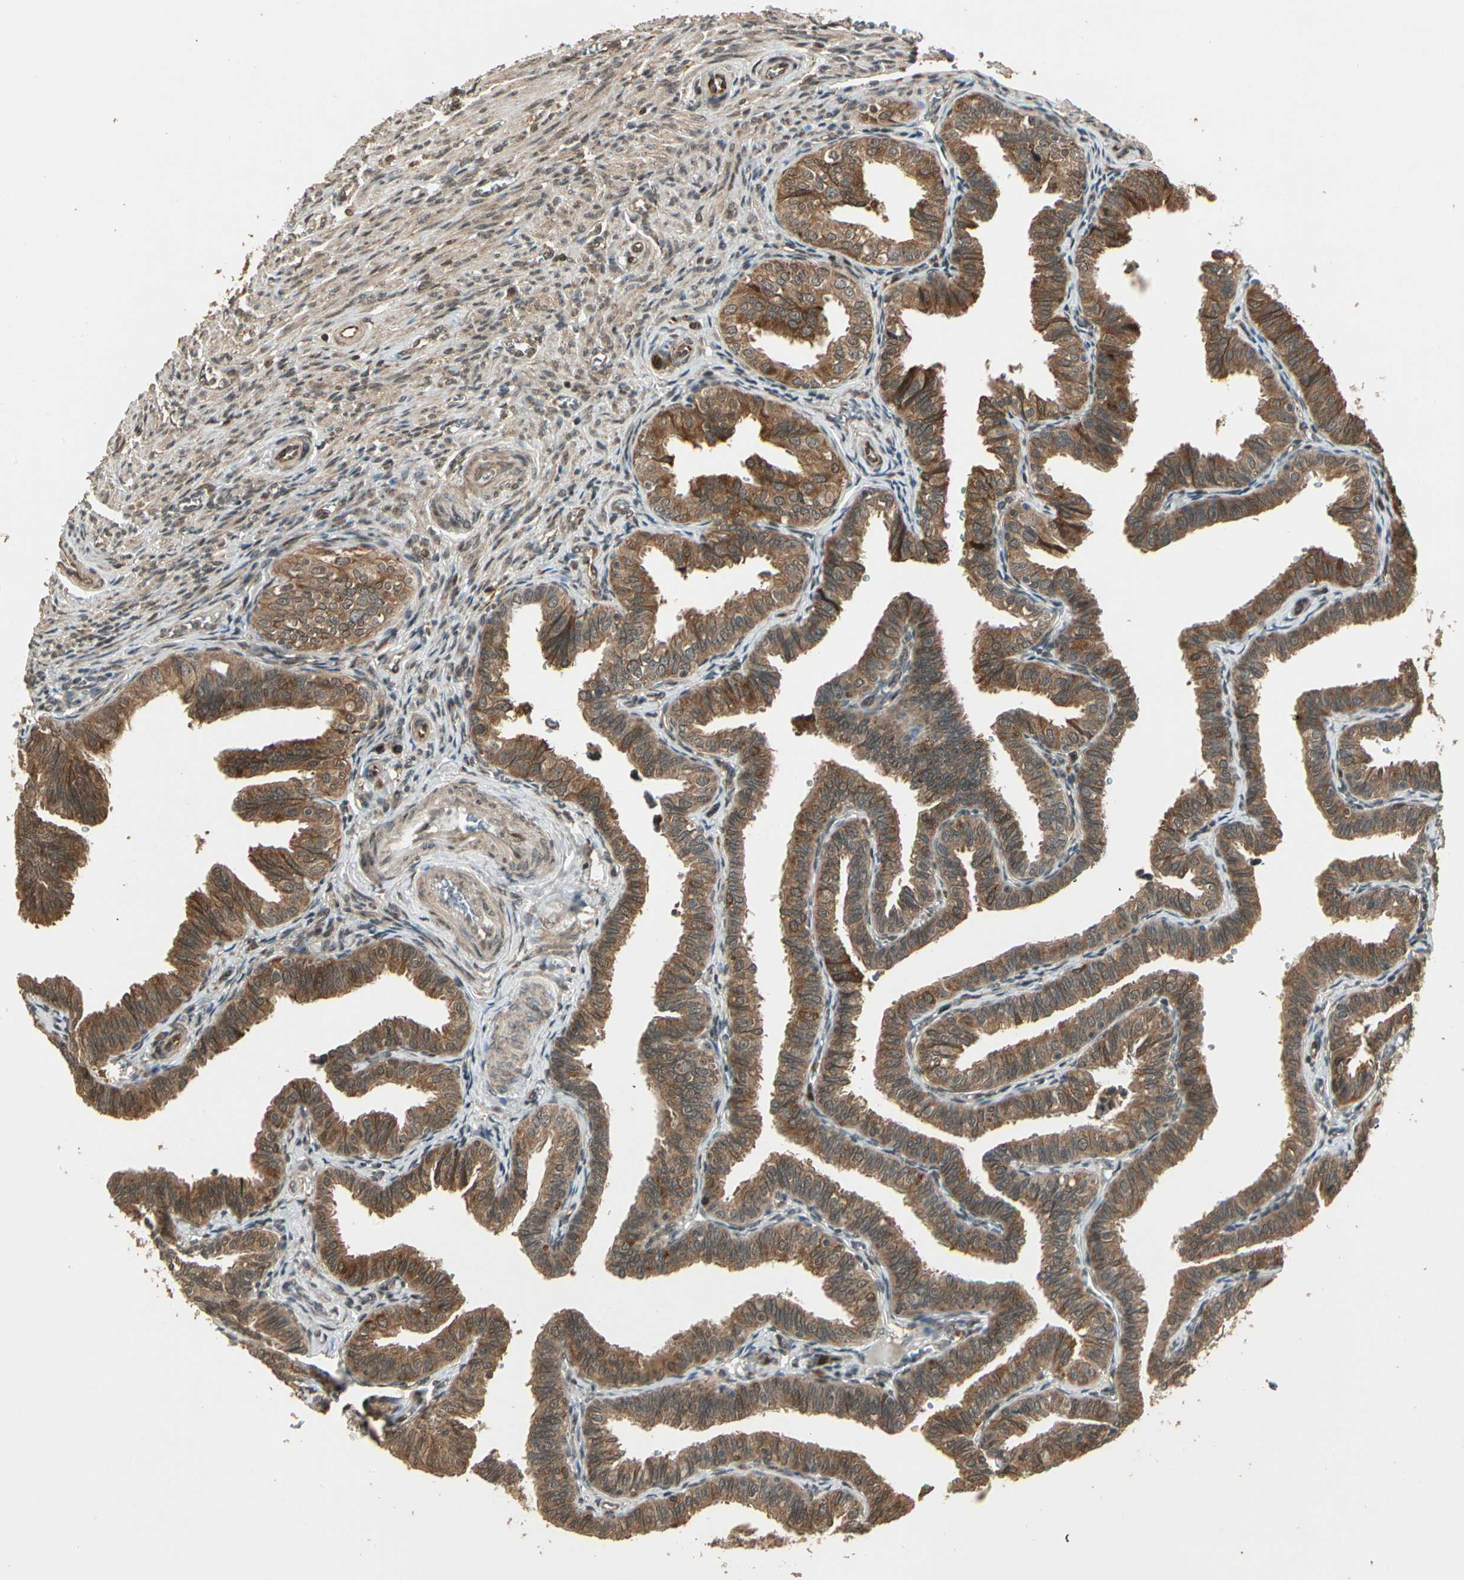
{"staining": {"intensity": "moderate", "quantity": ">75%", "location": "cytoplasmic/membranous"}, "tissue": "fallopian tube", "cell_type": "Glandular cells", "image_type": "normal", "snomed": [{"axis": "morphology", "description": "Normal tissue, NOS"}, {"axis": "topography", "description": "Fallopian tube"}], "caption": "Brown immunohistochemical staining in unremarkable human fallopian tube demonstrates moderate cytoplasmic/membranous positivity in approximately >75% of glandular cells.", "gene": "GLUL", "patient": {"sex": "female", "age": 46}}